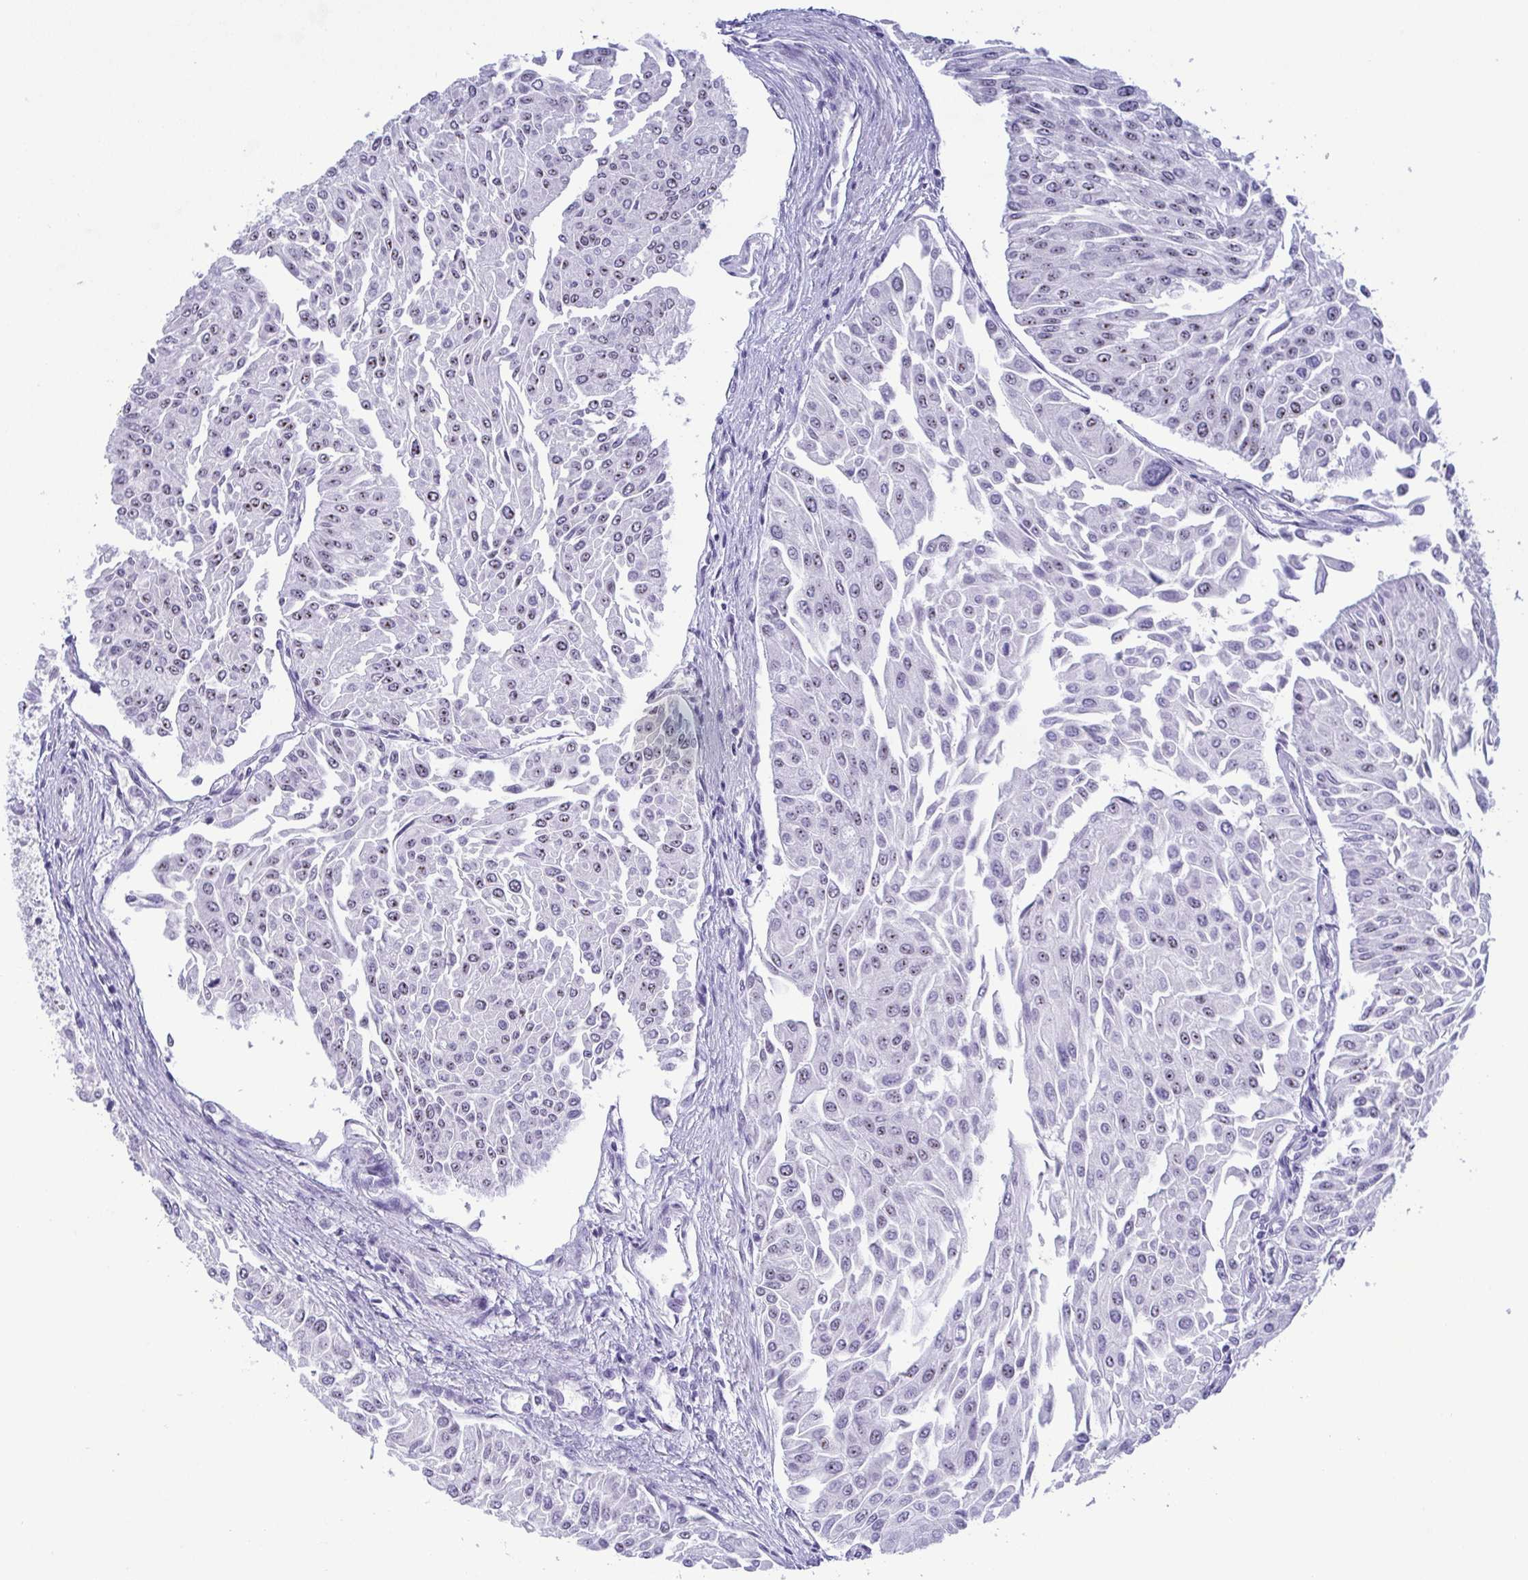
{"staining": {"intensity": "weak", "quantity": "25%-75%", "location": "nuclear"}, "tissue": "urothelial cancer", "cell_type": "Tumor cells", "image_type": "cancer", "snomed": [{"axis": "morphology", "description": "Urothelial carcinoma, NOS"}, {"axis": "topography", "description": "Urinary bladder"}], "caption": "An image of human transitional cell carcinoma stained for a protein displays weak nuclear brown staining in tumor cells. (DAB = brown stain, brightfield microscopy at high magnification).", "gene": "BZW1", "patient": {"sex": "male", "age": 67}}